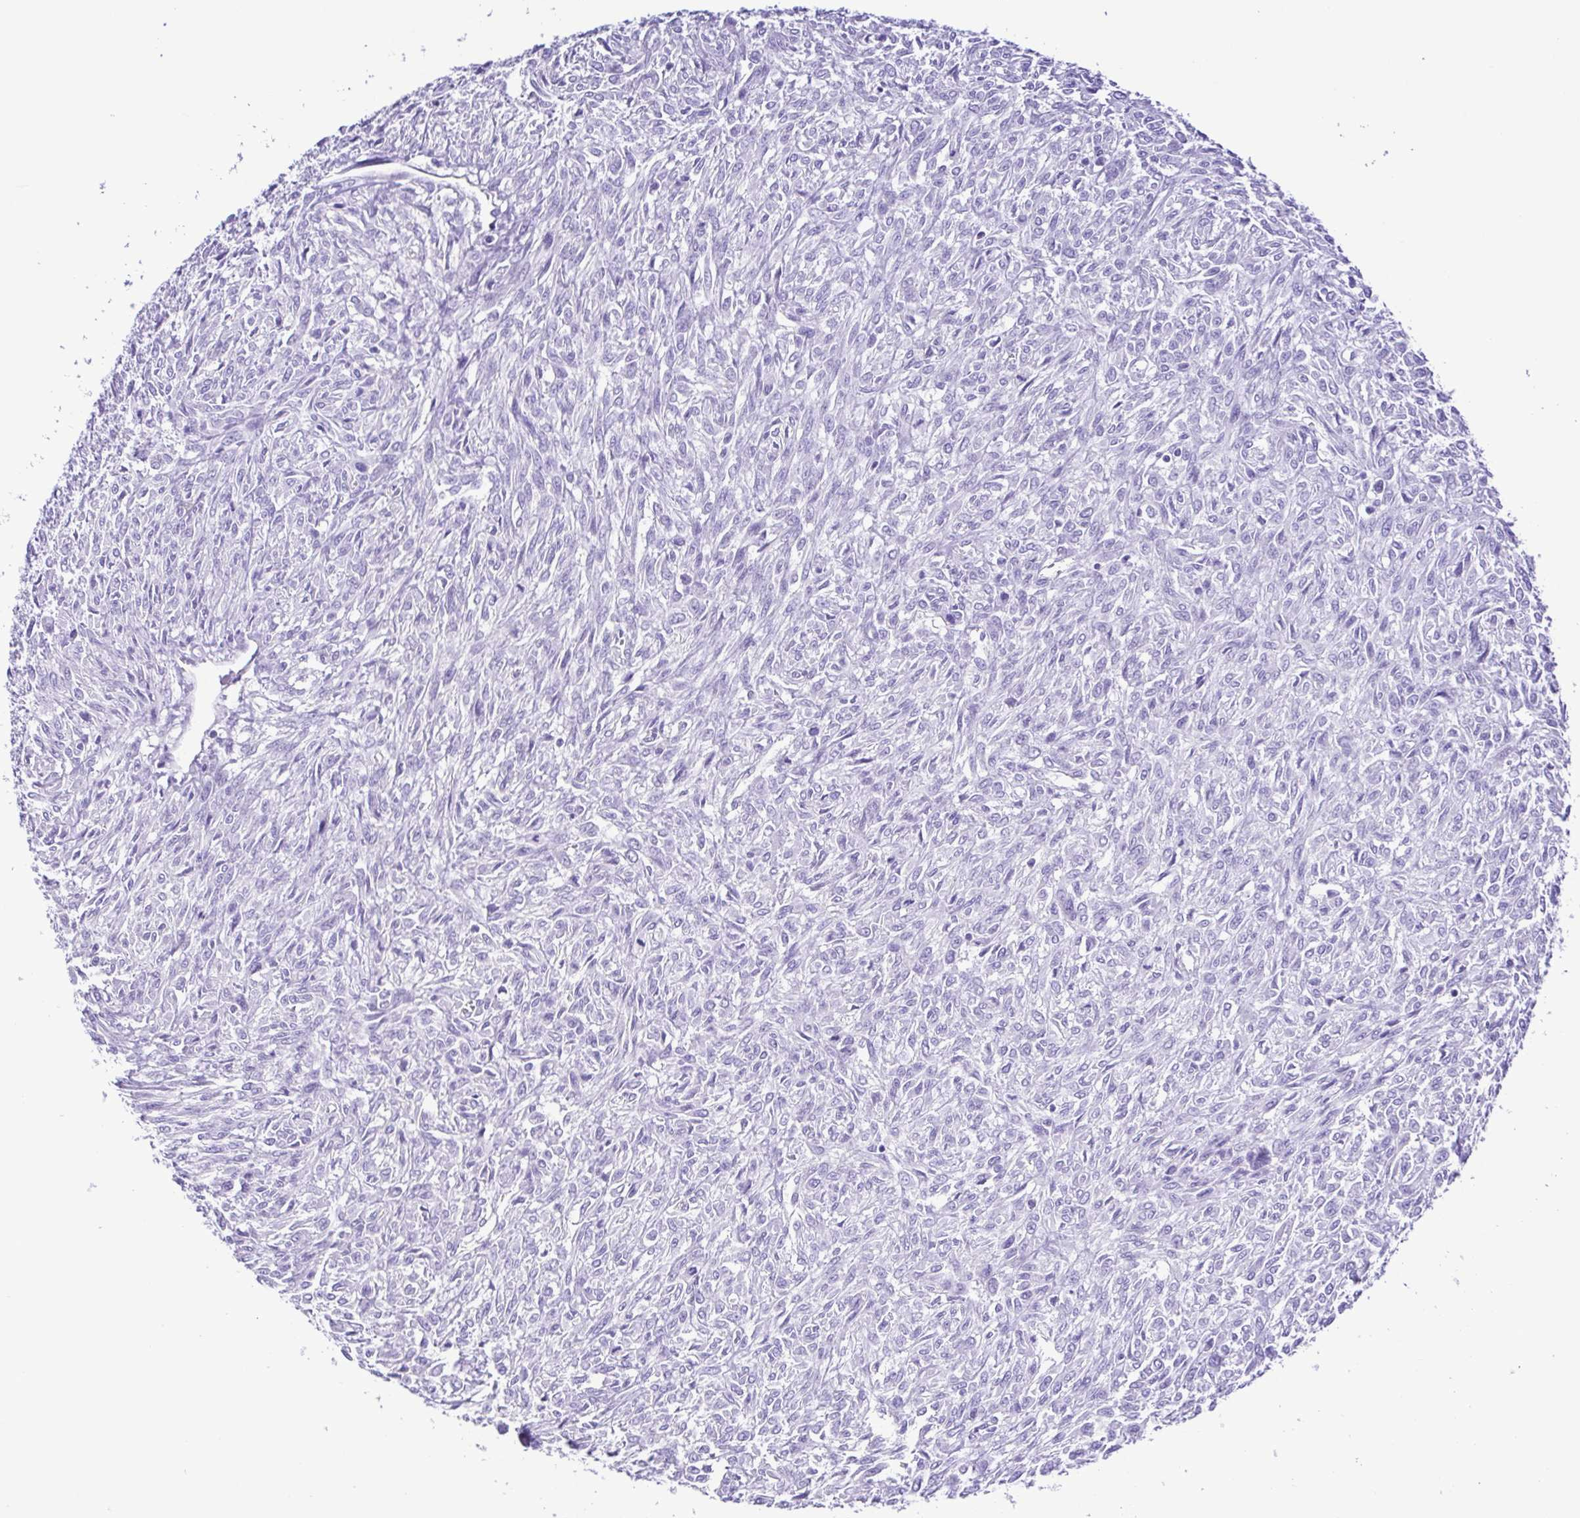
{"staining": {"intensity": "negative", "quantity": "none", "location": "none"}, "tissue": "renal cancer", "cell_type": "Tumor cells", "image_type": "cancer", "snomed": [{"axis": "morphology", "description": "Adenocarcinoma, NOS"}, {"axis": "topography", "description": "Kidney"}], "caption": "Immunohistochemistry micrograph of adenocarcinoma (renal) stained for a protein (brown), which displays no expression in tumor cells. (Stains: DAB (3,3'-diaminobenzidine) immunohistochemistry with hematoxylin counter stain, Microscopy: brightfield microscopy at high magnification).", "gene": "CASP14", "patient": {"sex": "male", "age": 58}}